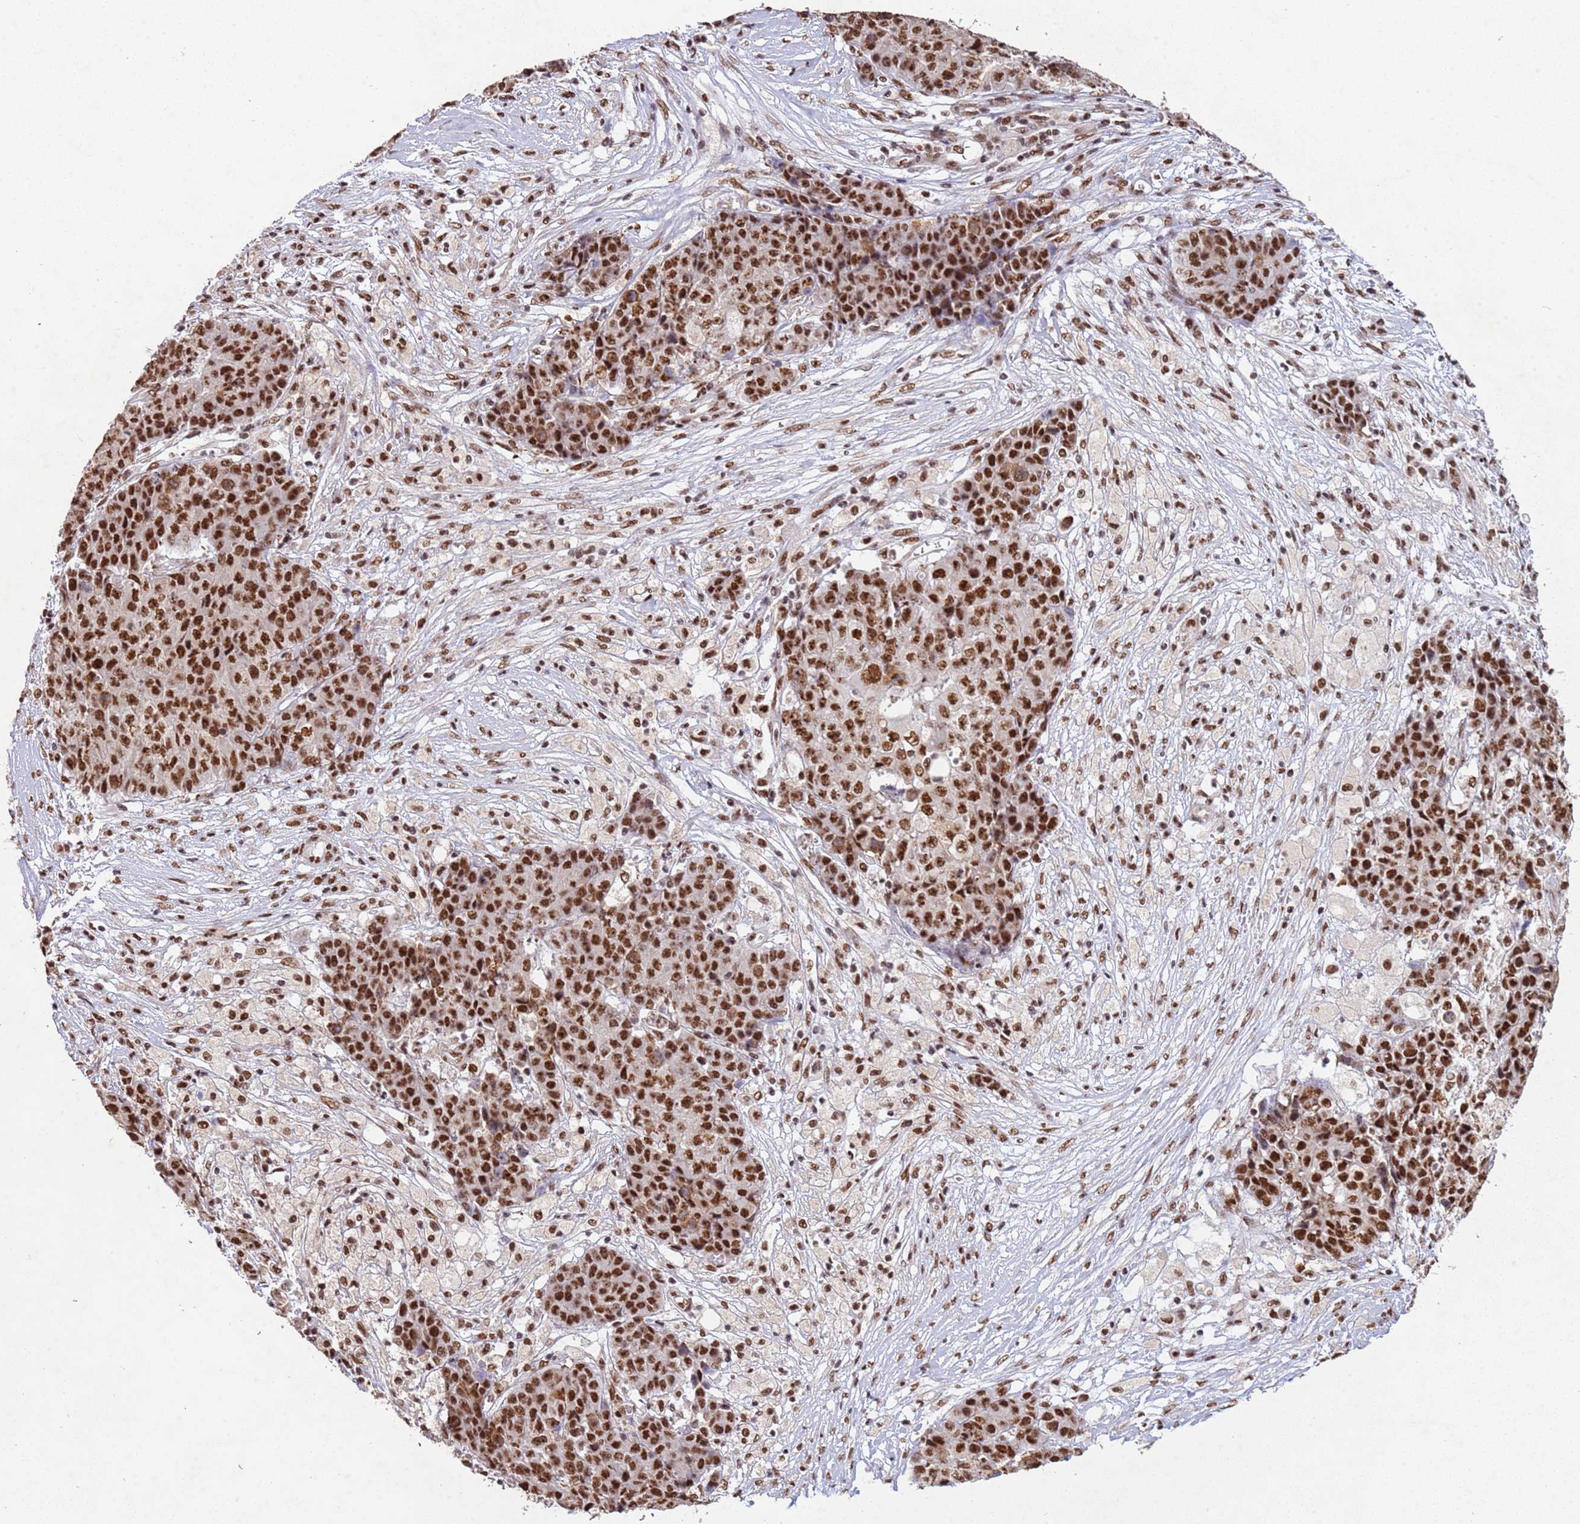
{"staining": {"intensity": "strong", "quantity": ">75%", "location": "nuclear"}, "tissue": "ovarian cancer", "cell_type": "Tumor cells", "image_type": "cancer", "snomed": [{"axis": "morphology", "description": "Carcinoma, endometroid"}, {"axis": "topography", "description": "Ovary"}], "caption": "This photomicrograph shows immunohistochemistry (IHC) staining of human ovarian cancer (endometroid carcinoma), with high strong nuclear positivity in approximately >75% of tumor cells.", "gene": "ESF1", "patient": {"sex": "female", "age": 42}}